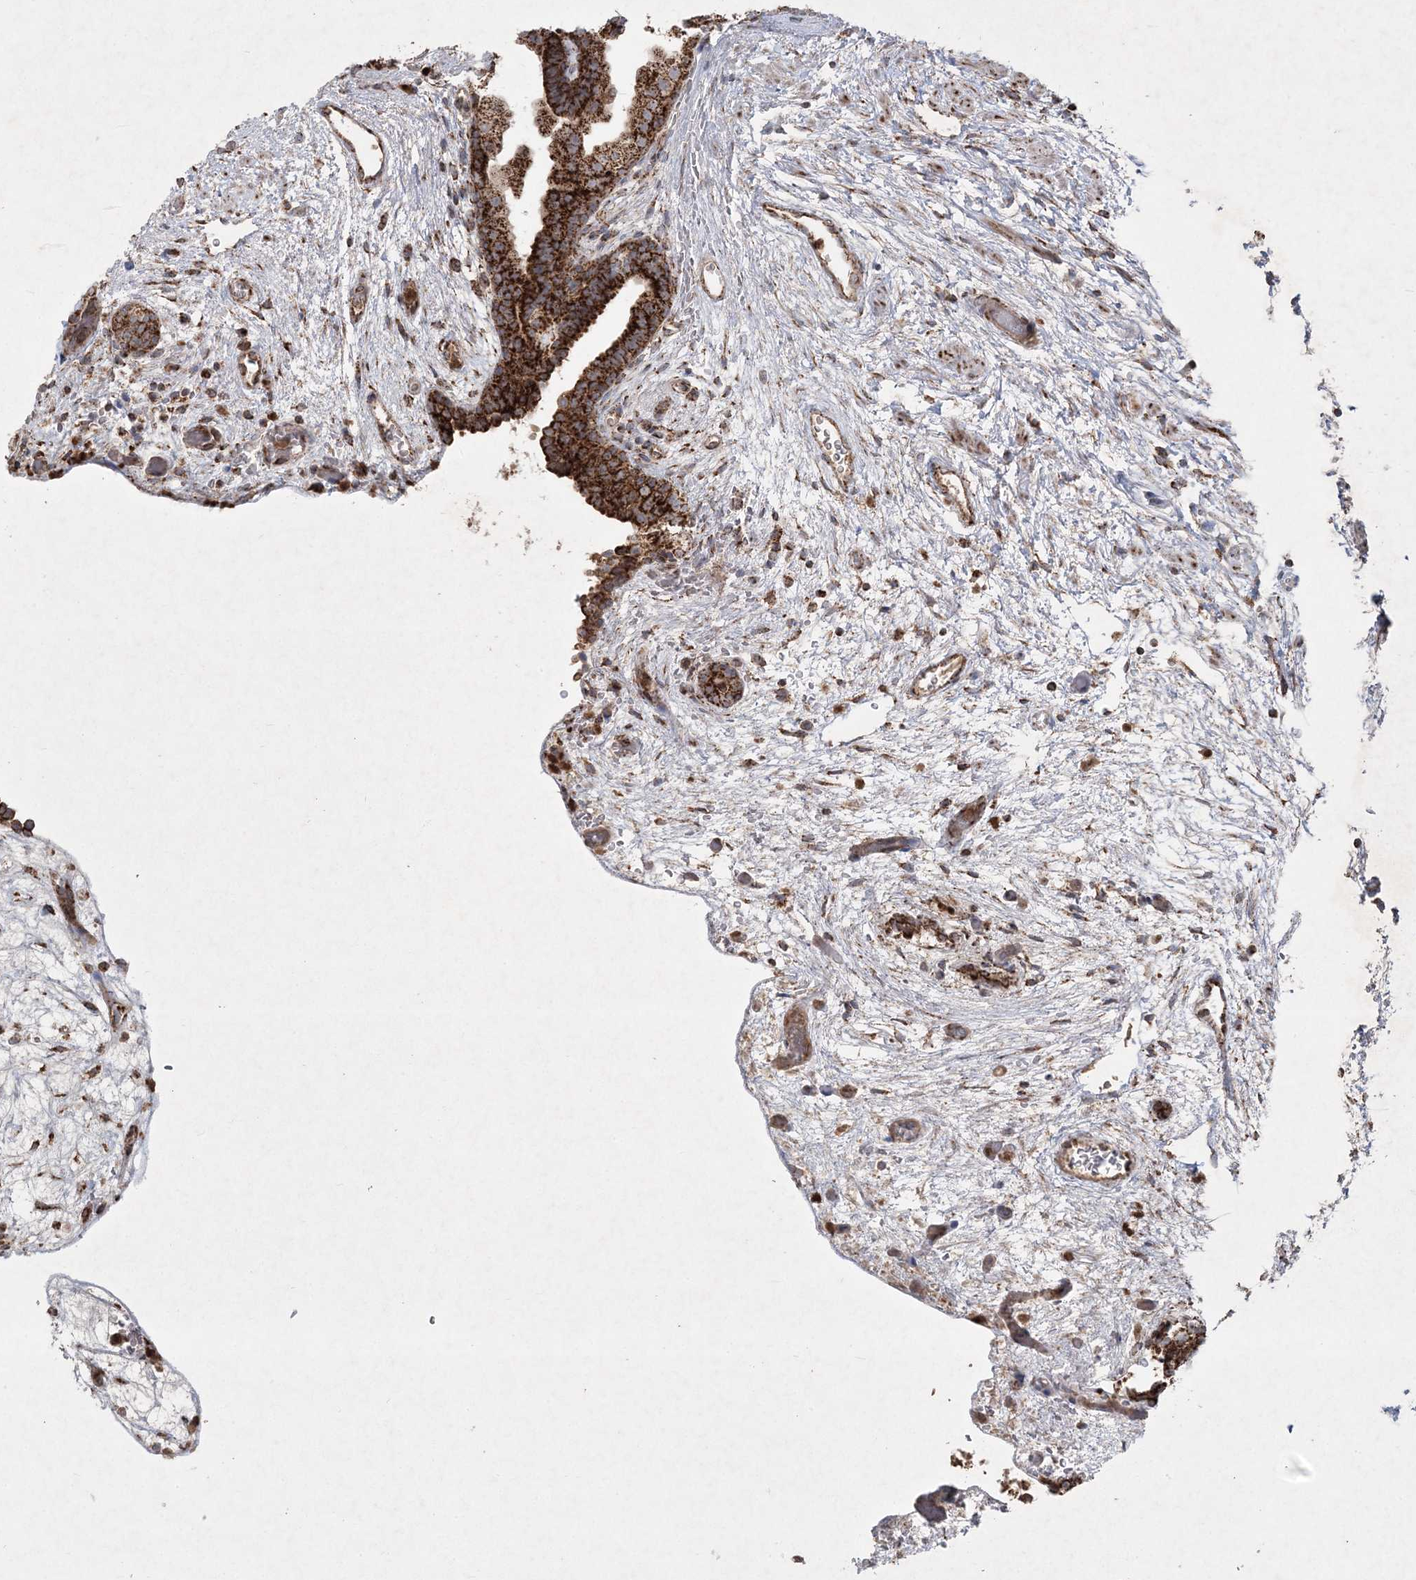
{"staining": {"intensity": "strong", "quantity": "25%-75%", "location": "cytoplasmic/membranous"}, "tissue": "prostate", "cell_type": "Glandular cells", "image_type": "normal", "snomed": [{"axis": "morphology", "description": "Normal tissue, NOS"}, {"axis": "topography", "description": "Prostate"}], "caption": "Approximately 25%-75% of glandular cells in normal human prostate display strong cytoplasmic/membranous protein positivity as visualized by brown immunohistochemical staining.", "gene": "LRPPRC", "patient": {"sex": "male", "age": 48}}